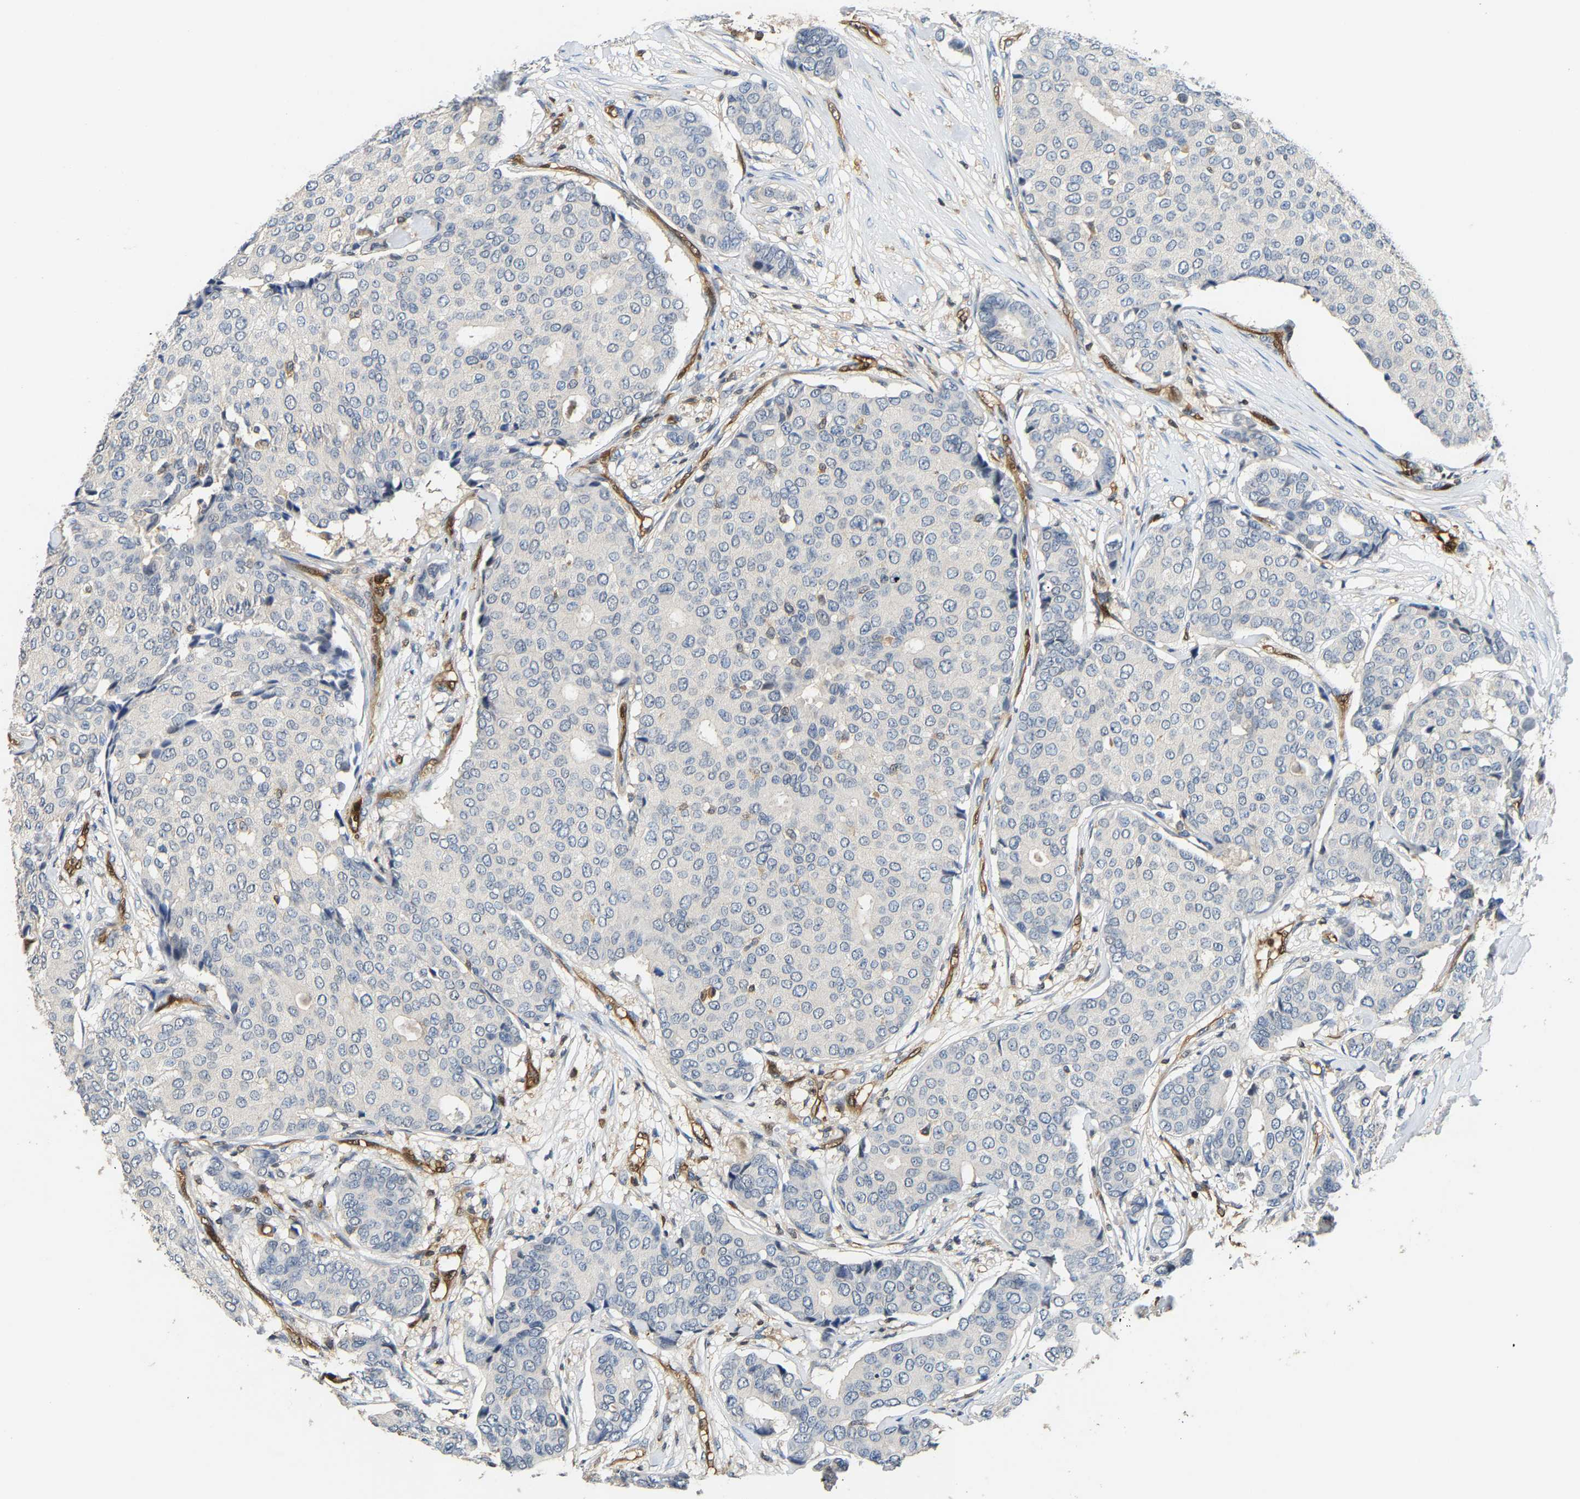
{"staining": {"intensity": "negative", "quantity": "none", "location": "none"}, "tissue": "breast cancer", "cell_type": "Tumor cells", "image_type": "cancer", "snomed": [{"axis": "morphology", "description": "Duct carcinoma"}, {"axis": "topography", "description": "Breast"}], "caption": "Immunohistochemistry micrograph of neoplastic tissue: human invasive ductal carcinoma (breast) stained with DAB demonstrates no significant protein positivity in tumor cells. (DAB (3,3'-diaminobenzidine) IHC with hematoxylin counter stain).", "gene": "GIMAP7", "patient": {"sex": "female", "age": 75}}